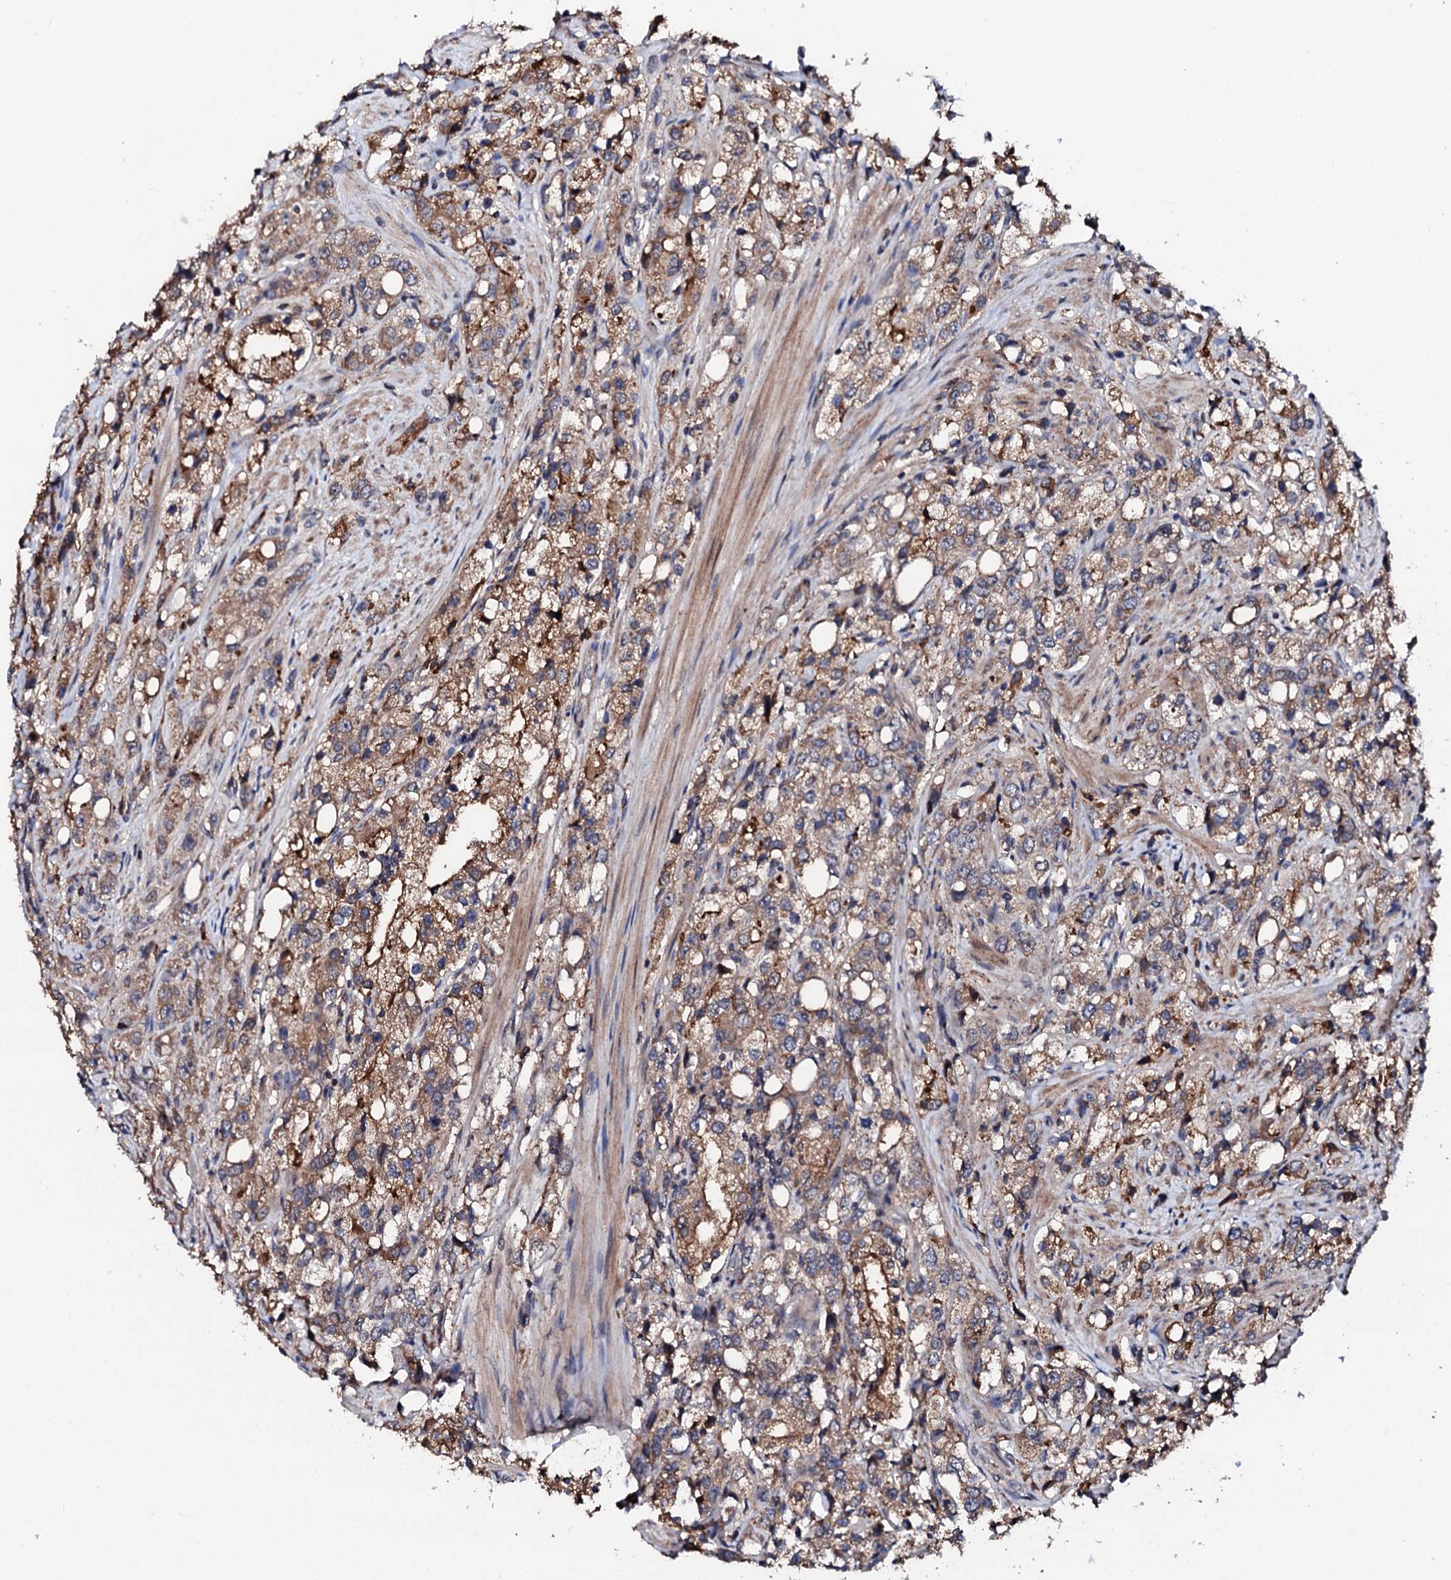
{"staining": {"intensity": "moderate", "quantity": ">75%", "location": "cytoplasmic/membranous"}, "tissue": "prostate cancer", "cell_type": "Tumor cells", "image_type": "cancer", "snomed": [{"axis": "morphology", "description": "Adenocarcinoma, NOS"}, {"axis": "topography", "description": "Prostate"}], "caption": "Protein staining of prostate cancer (adenocarcinoma) tissue shows moderate cytoplasmic/membranous staining in about >75% of tumor cells.", "gene": "EDC3", "patient": {"sex": "male", "age": 79}}